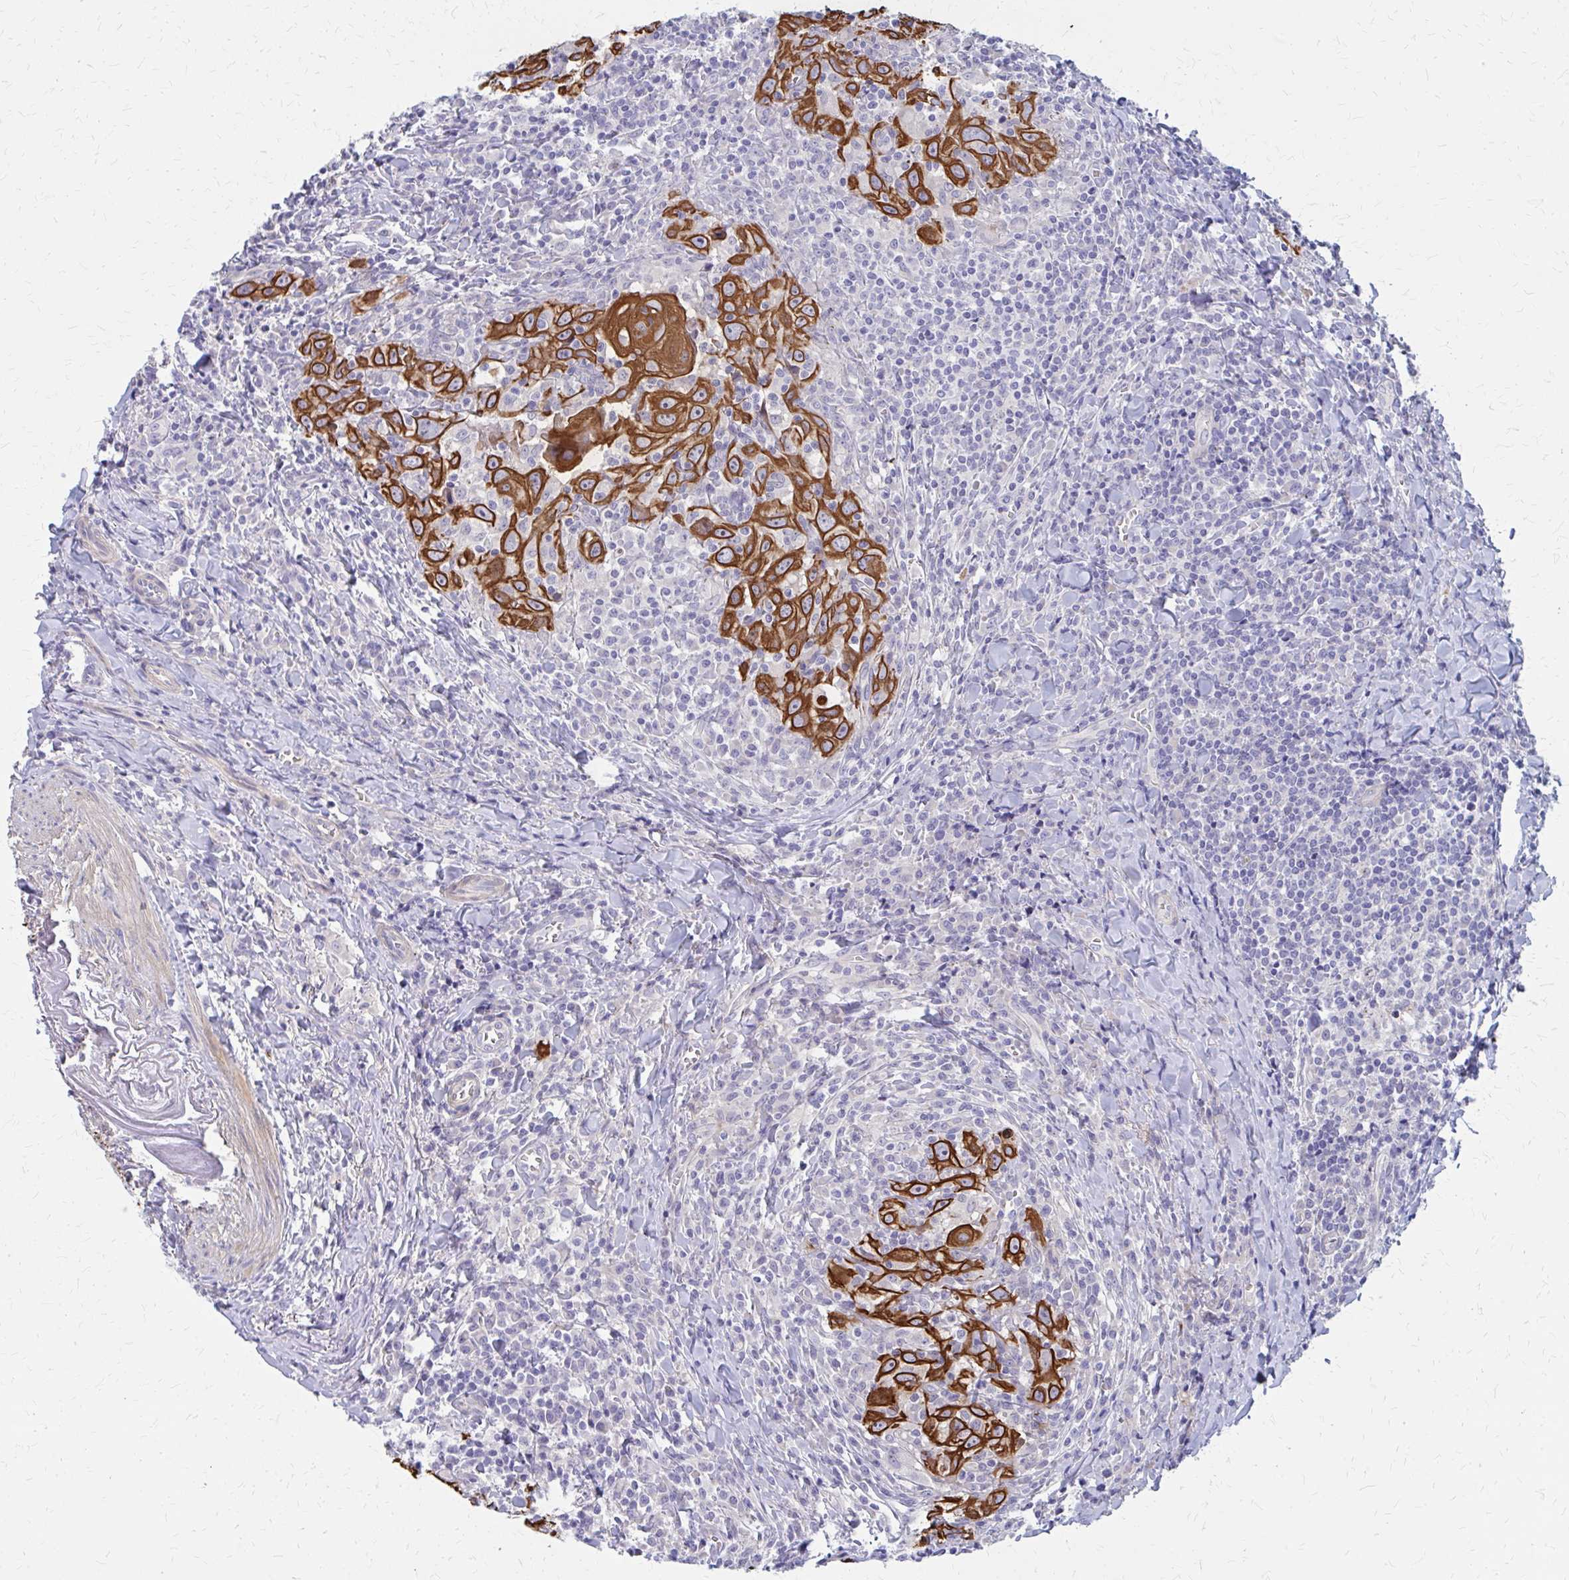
{"staining": {"intensity": "strong", "quantity": ">75%", "location": "cytoplasmic/membranous"}, "tissue": "head and neck cancer", "cell_type": "Tumor cells", "image_type": "cancer", "snomed": [{"axis": "morphology", "description": "Squamous cell carcinoma, NOS"}, {"axis": "topography", "description": "Head-Neck"}], "caption": "Protein staining demonstrates strong cytoplasmic/membranous positivity in about >75% of tumor cells in head and neck cancer.", "gene": "GLYATL2", "patient": {"sex": "female", "age": 95}}